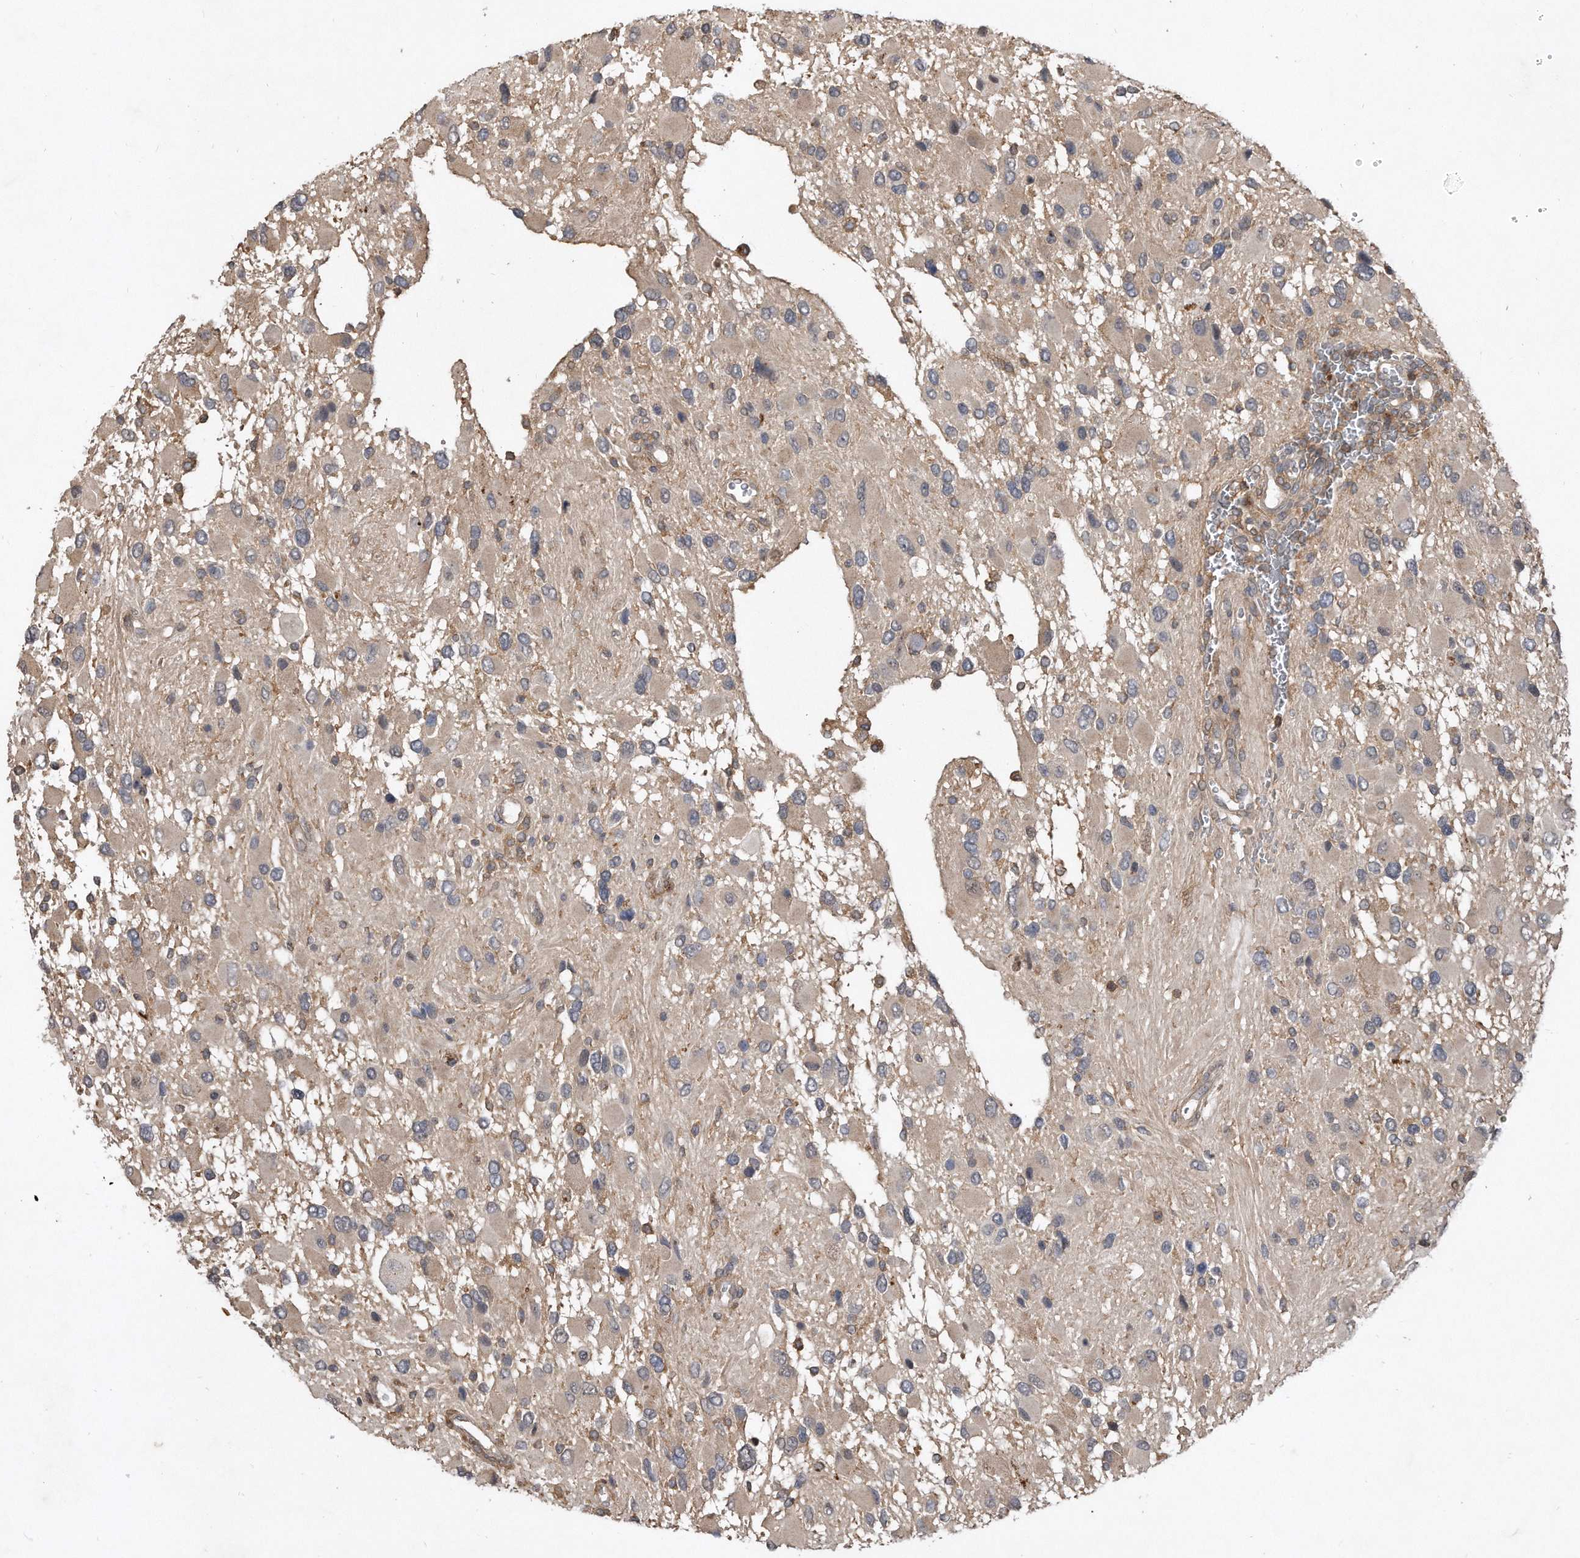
{"staining": {"intensity": "weak", "quantity": "<25%", "location": "cytoplasmic/membranous"}, "tissue": "glioma", "cell_type": "Tumor cells", "image_type": "cancer", "snomed": [{"axis": "morphology", "description": "Glioma, malignant, High grade"}, {"axis": "topography", "description": "Brain"}], "caption": "High magnification brightfield microscopy of glioma stained with DAB (3,3'-diaminobenzidine) (brown) and counterstained with hematoxylin (blue): tumor cells show no significant expression.", "gene": "PGBD2", "patient": {"sex": "male", "age": 53}}